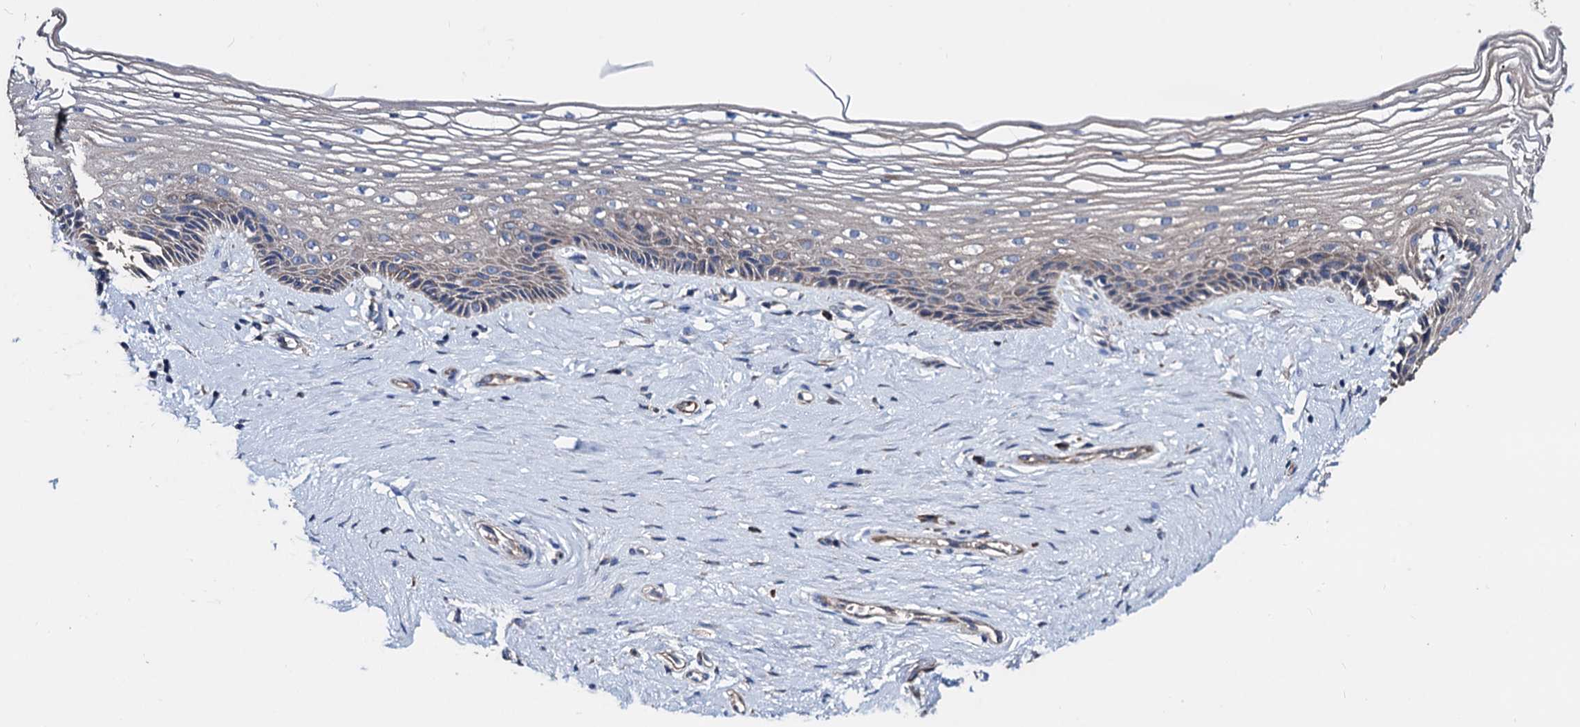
{"staining": {"intensity": "moderate", "quantity": "25%-75%", "location": "cytoplasmic/membranous"}, "tissue": "vagina", "cell_type": "Squamous epithelial cells", "image_type": "normal", "snomed": [{"axis": "morphology", "description": "Normal tissue, NOS"}, {"axis": "topography", "description": "Vagina"}], "caption": "Immunohistochemistry (IHC) image of benign vagina stained for a protein (brown), which displays medium levels of moderate cytoplasmic/membranous staining in approximately 25%-75% of squamous epithelial cells.", "gene": "AKAP11", "patient": {"sex": "female", "age": 46}}